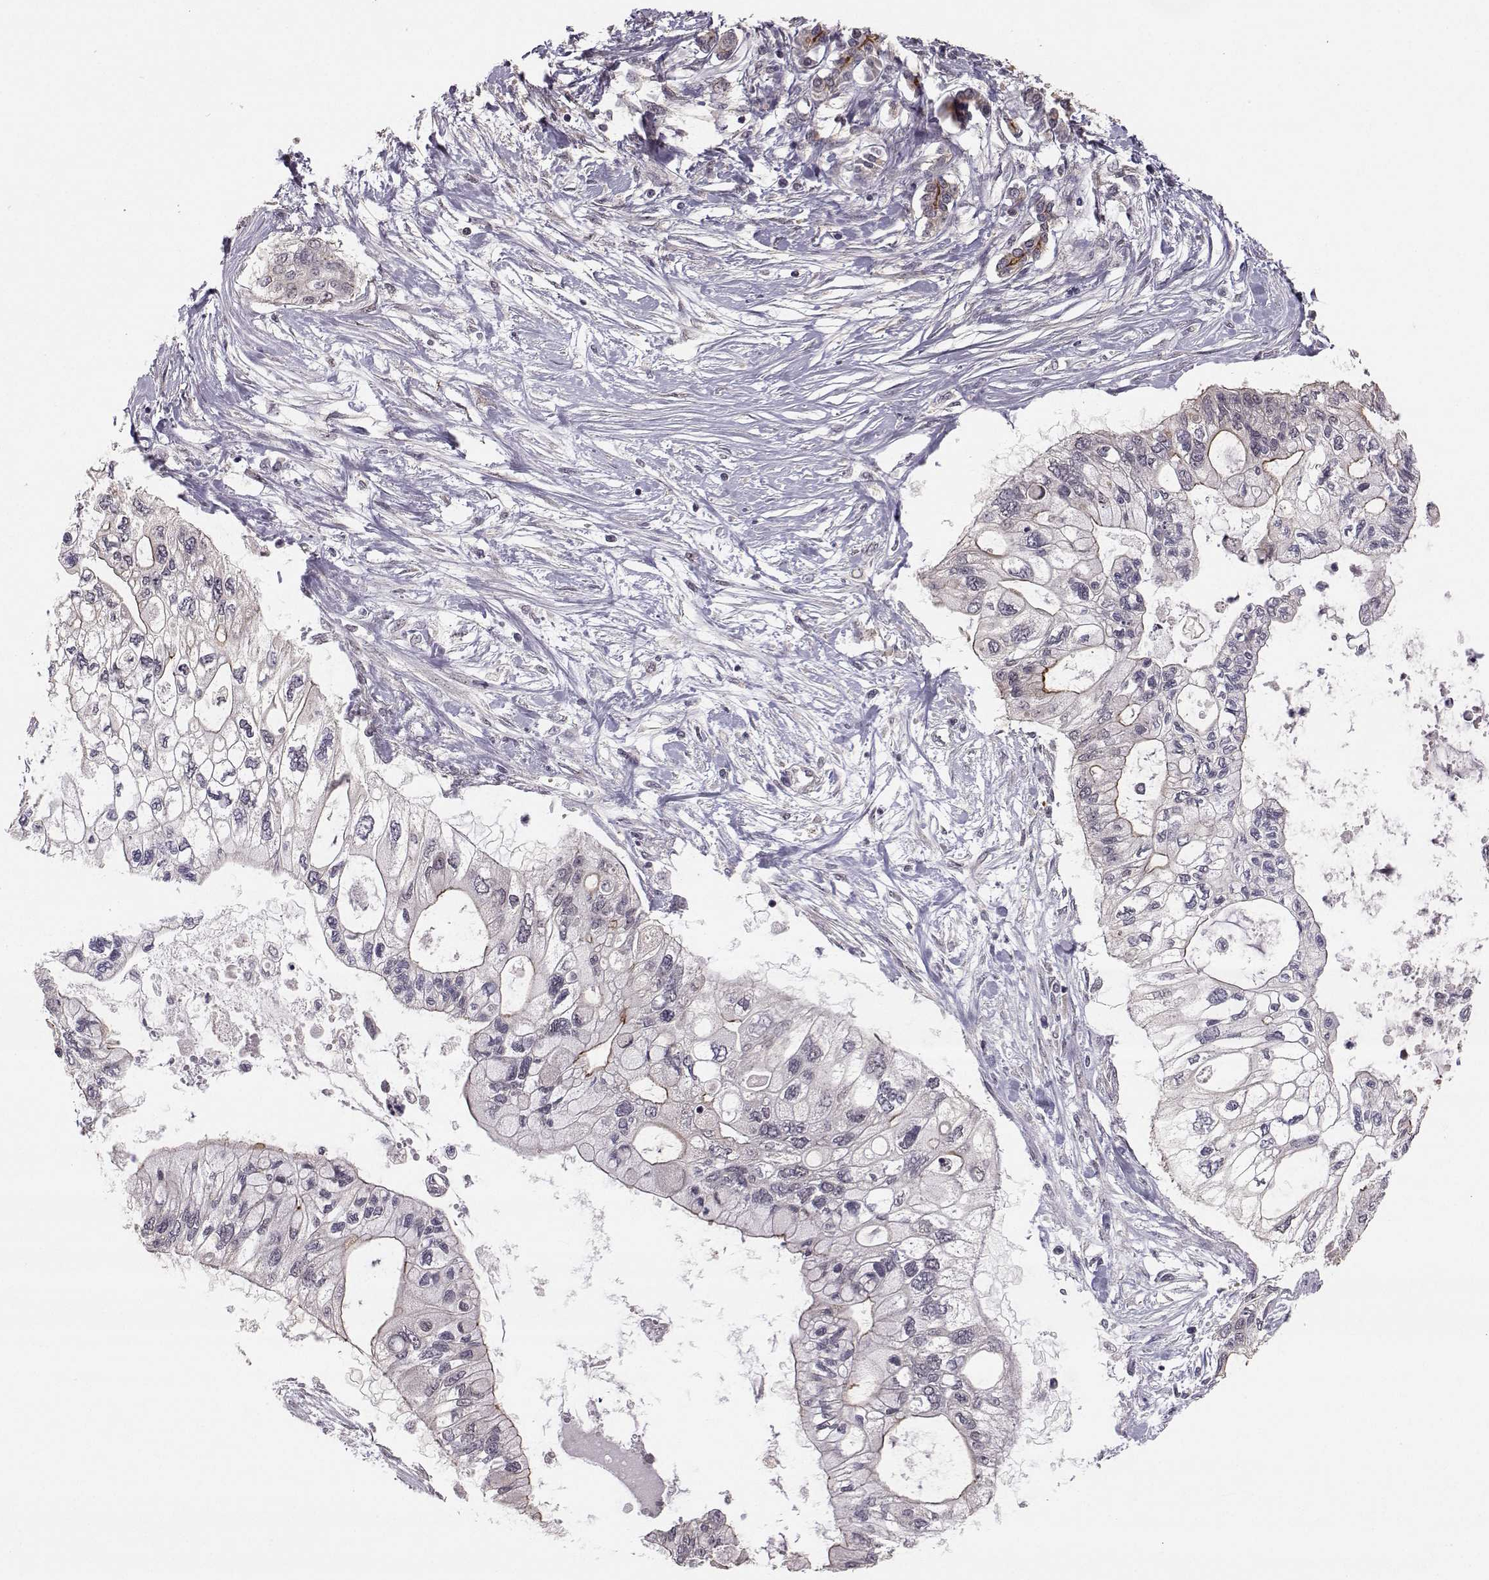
{"staining": {"intensity": "moderate", "quantity": "<25%", "location": "cytoplasmic/membranous"}, "tissue": "pancreatic cancer", "cell_type": "Tumor cells", "image_type": "cancer", "snomed": [{"axis": "morphology", "description": "Adenocarcinoma, NOS"}, {"axis": "topography", "description": "Pancreas"}], "caption": "The image displays staining of pancreatic adenocarcinoma, revealing moderate cytoplasmic/membranous protein expression (brown color) within tumor cells.", "gene": "PLEKHG3", "patient": {"sex": "female", "age": 77}}